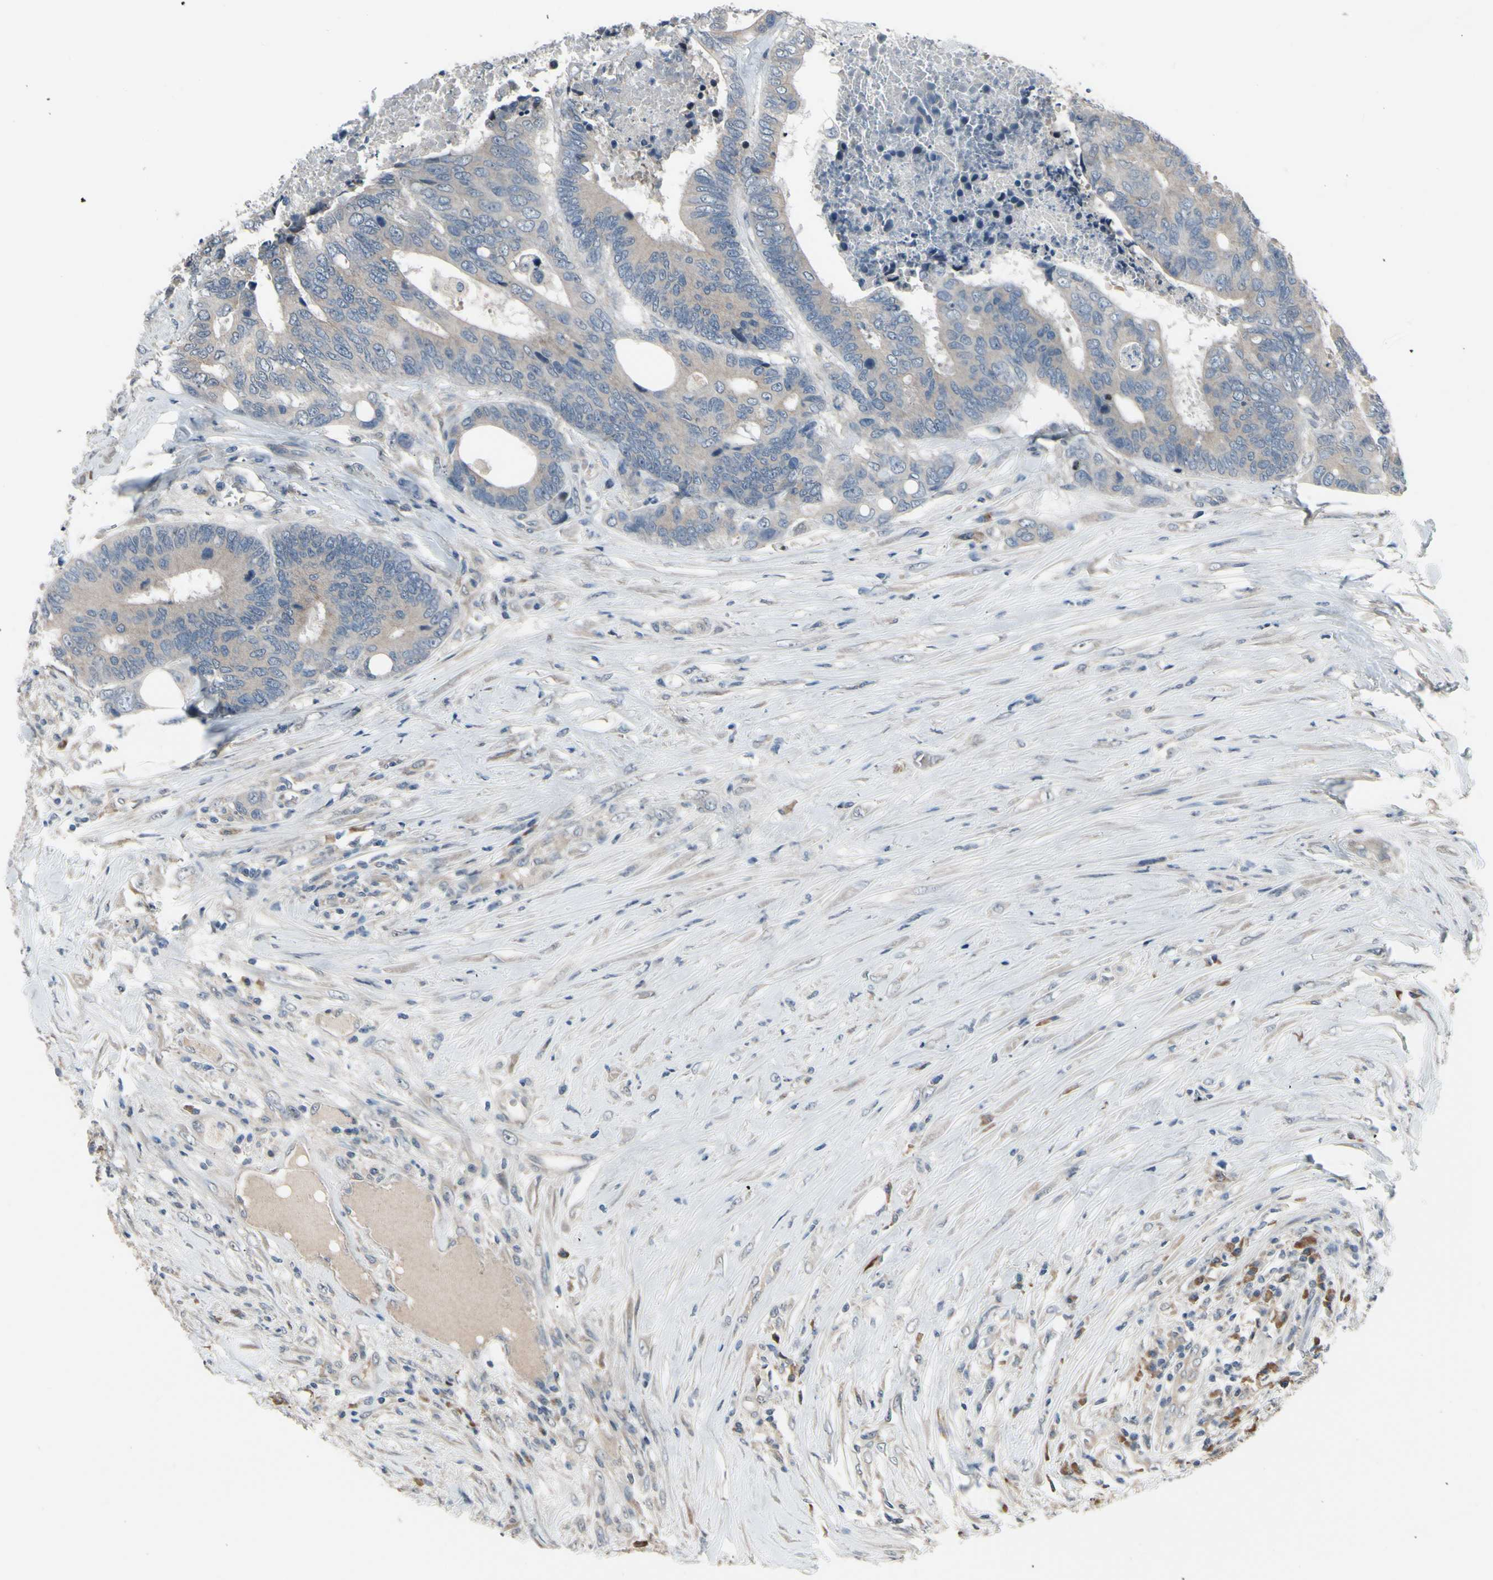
{"staining": {"intensity": "weak", "quantity": "25%-75%", "location": "cytoplasmic/membranous"}, "tissue": "colorectal cancer", "cell_type": "Tumor cells", "image_type": "cancer", "snomed": [{"axis": "morphology", "description": "Adenocarcinoma, NOS"}, {"axis": "topography", "description": "Rectum"}], "caption": "The micrograph exhibits immunohistochemical staining of adenocarcinoma (colorectal). There is weak cytoplasmic/membranous positivity is present in approximately 25%-75% of tumor cells. (Stains: DAB in brown, nuclei in blue, Microscopy: brightfield microscopy at high magnification).", "gene": "SNX29", "patient": {"sex": "male", "age": 55}}